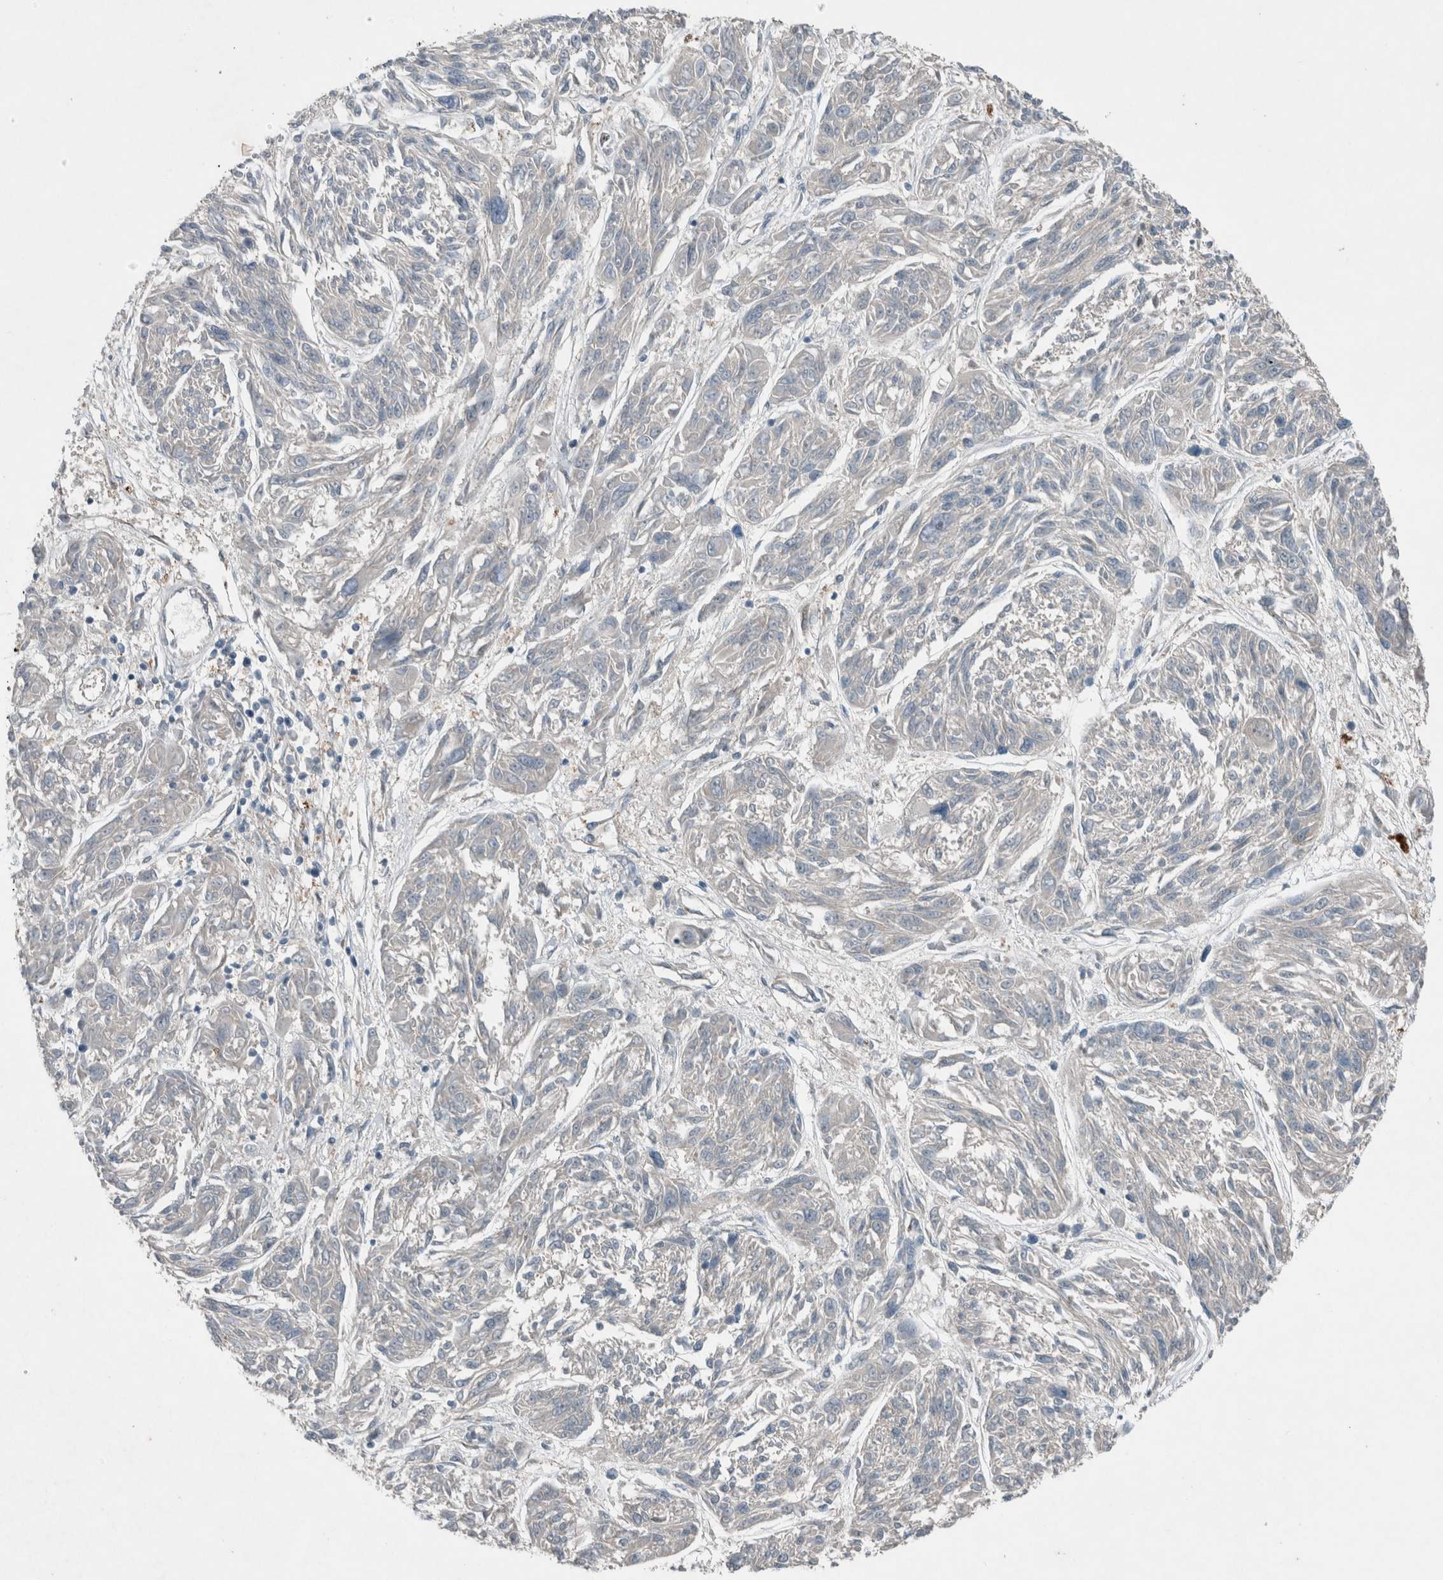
{"staining": {"intensity": "negative", "quantity": "none", "location": "none"}, "tissue": "melanoma", "cell_type": "Tumor cells", "image_type": "cancer", "snomed": [{"axis": "morphology", "description": "Malignant melanoma, NOS"}, {"axis": "topography", "description": "Skin"}], "caption": "Immunohistochemistry (IHC) image of neoplastic tissue: melanoma stained with DAB exhibits no significant protein staining in tumor cells.", "gene": "RALGDS", "patient": {"sex": "male", "age": 53}}